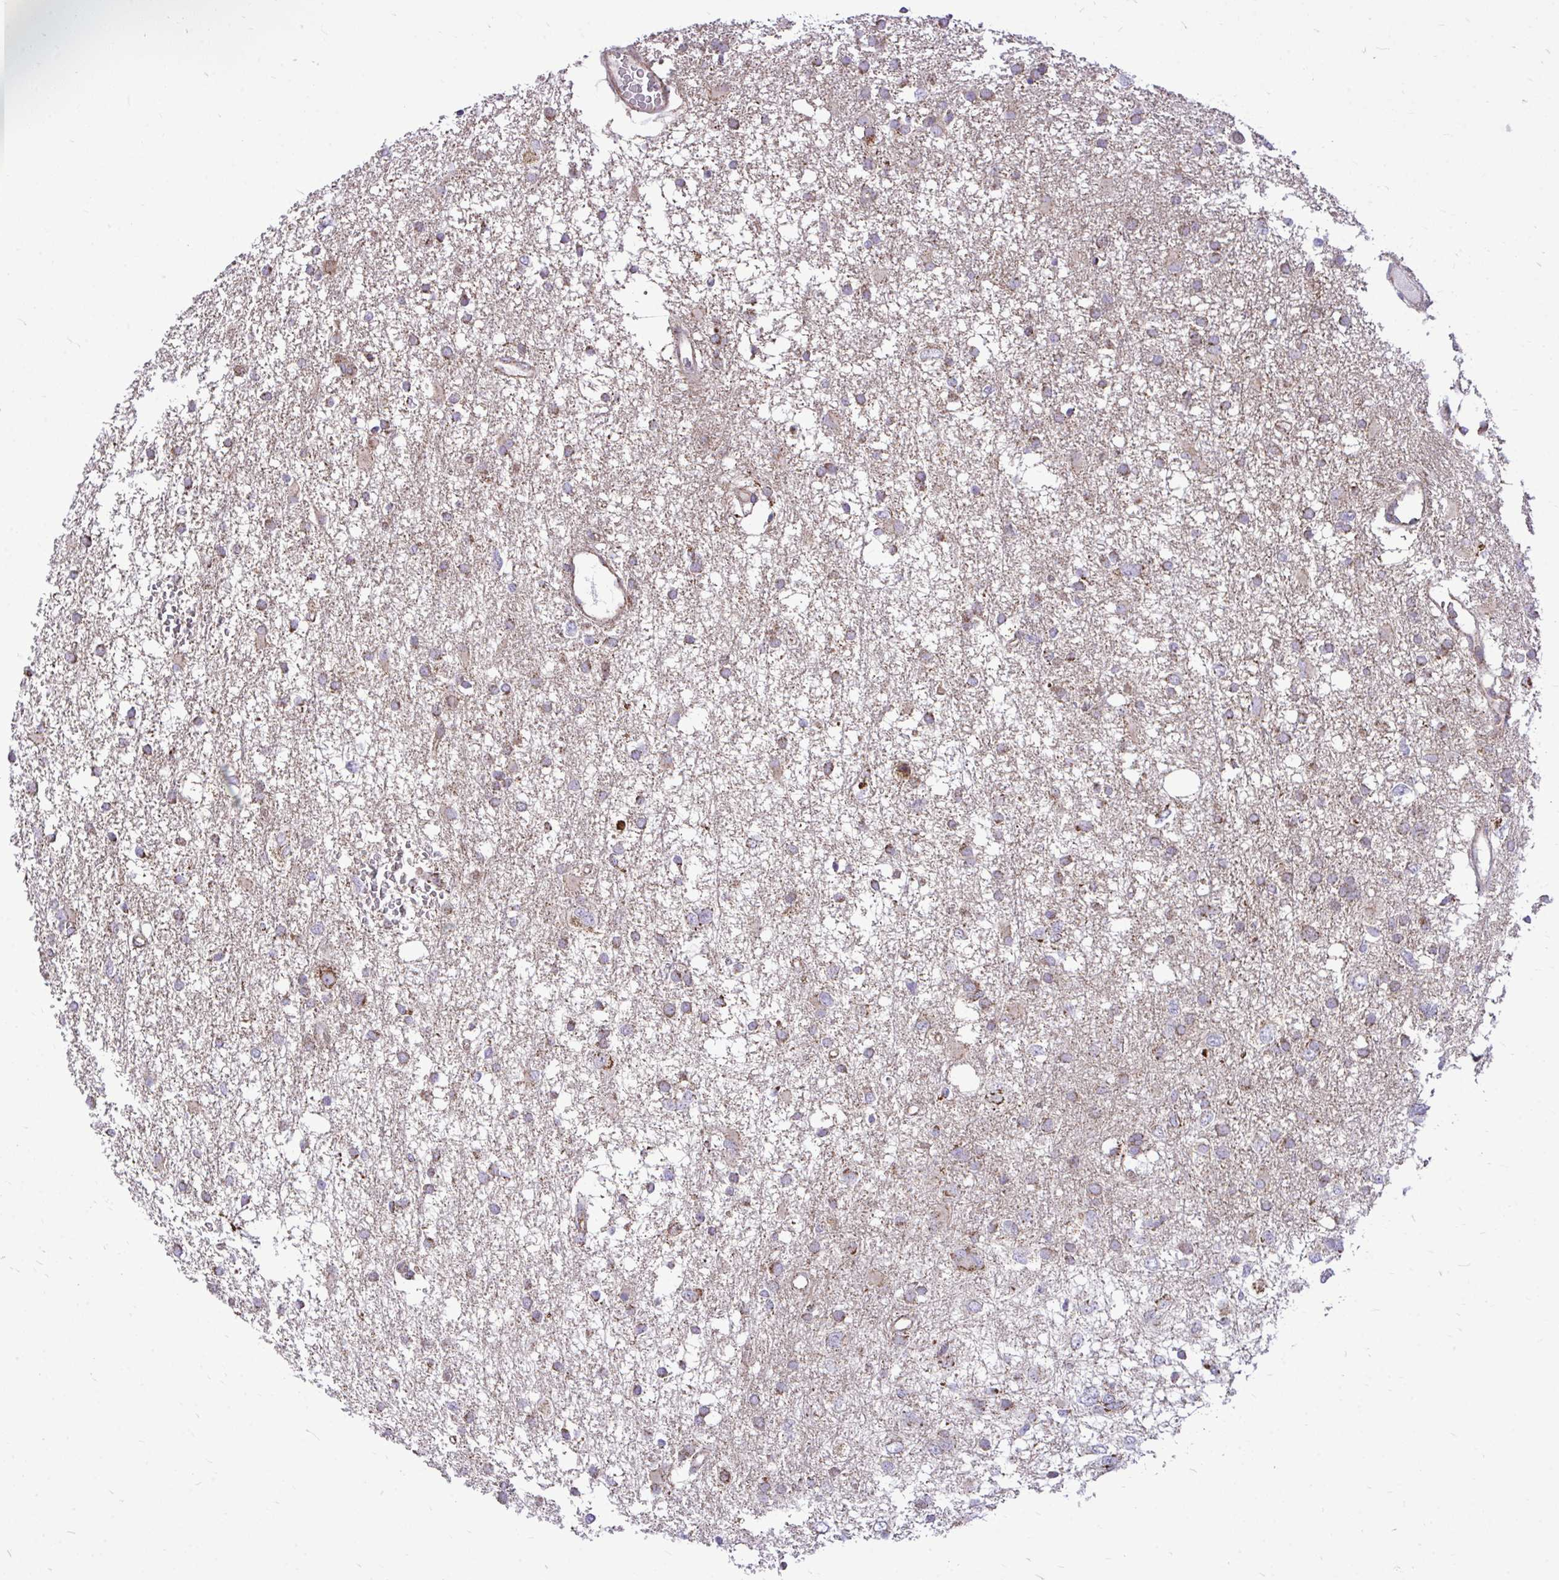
{"staining": {"intensity": "moderate", "quantity": "25%-75%", "location": "cytoplasmic/membranous"}, "tissue": "glioma", "cell_type": "Tumor cells", "image_type": "cancer", "snomed": [{"axis": "morphology", "description": "Glioma, malignant, High grade"}, {"axis": "topography", "description": "Brain"}], "caption": "Immunohistochemical staining of malignant high-grade glioma shows medium levels of moderate cytoplasmic/membranous positivity in about 25%-75% of tumor cells.", "gene": "UBE2C", "patient": {"sex": "male", "age": 61}}